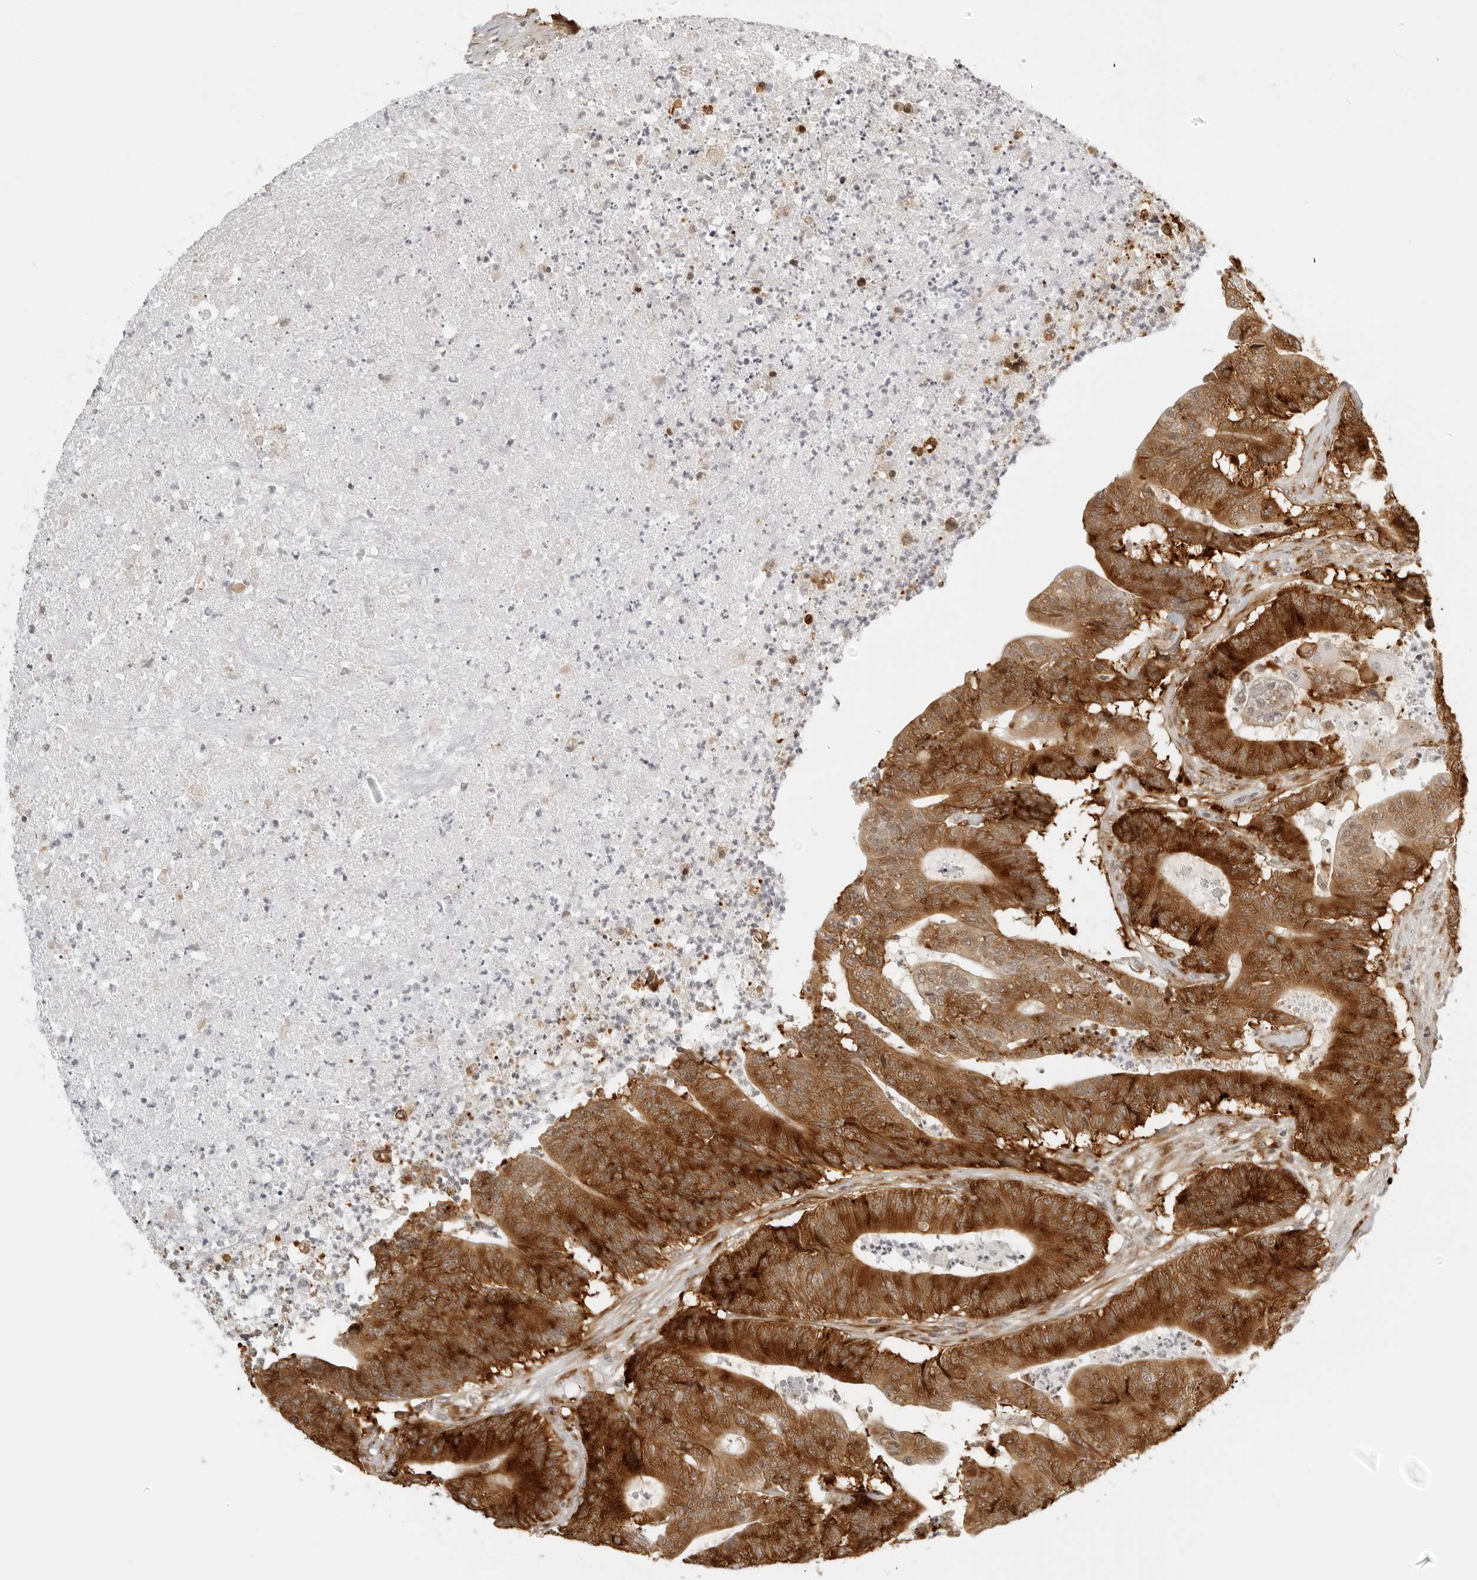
{"staining": {"intensity": "strong", "quantity": ">75%", "location": "cytoplasmic/membranous"}, "tissue": "colorectal cancer", "cell_type": "Tumor cells", "image_type": "cancer", "snomed": [{"axis": "morphology", "description": "Adenocarcinoma, NOS"}, {"axis": "topography", "description": "Colon"}], "caption": "Protein expression analysis of adenocarcinoma (colorectal) reveals strong cytoplasmic/membranous staining in approximately >75% of tumor cells.", "gene": "EIF4G1", "patient": {"sex": "female", "age": 84}}